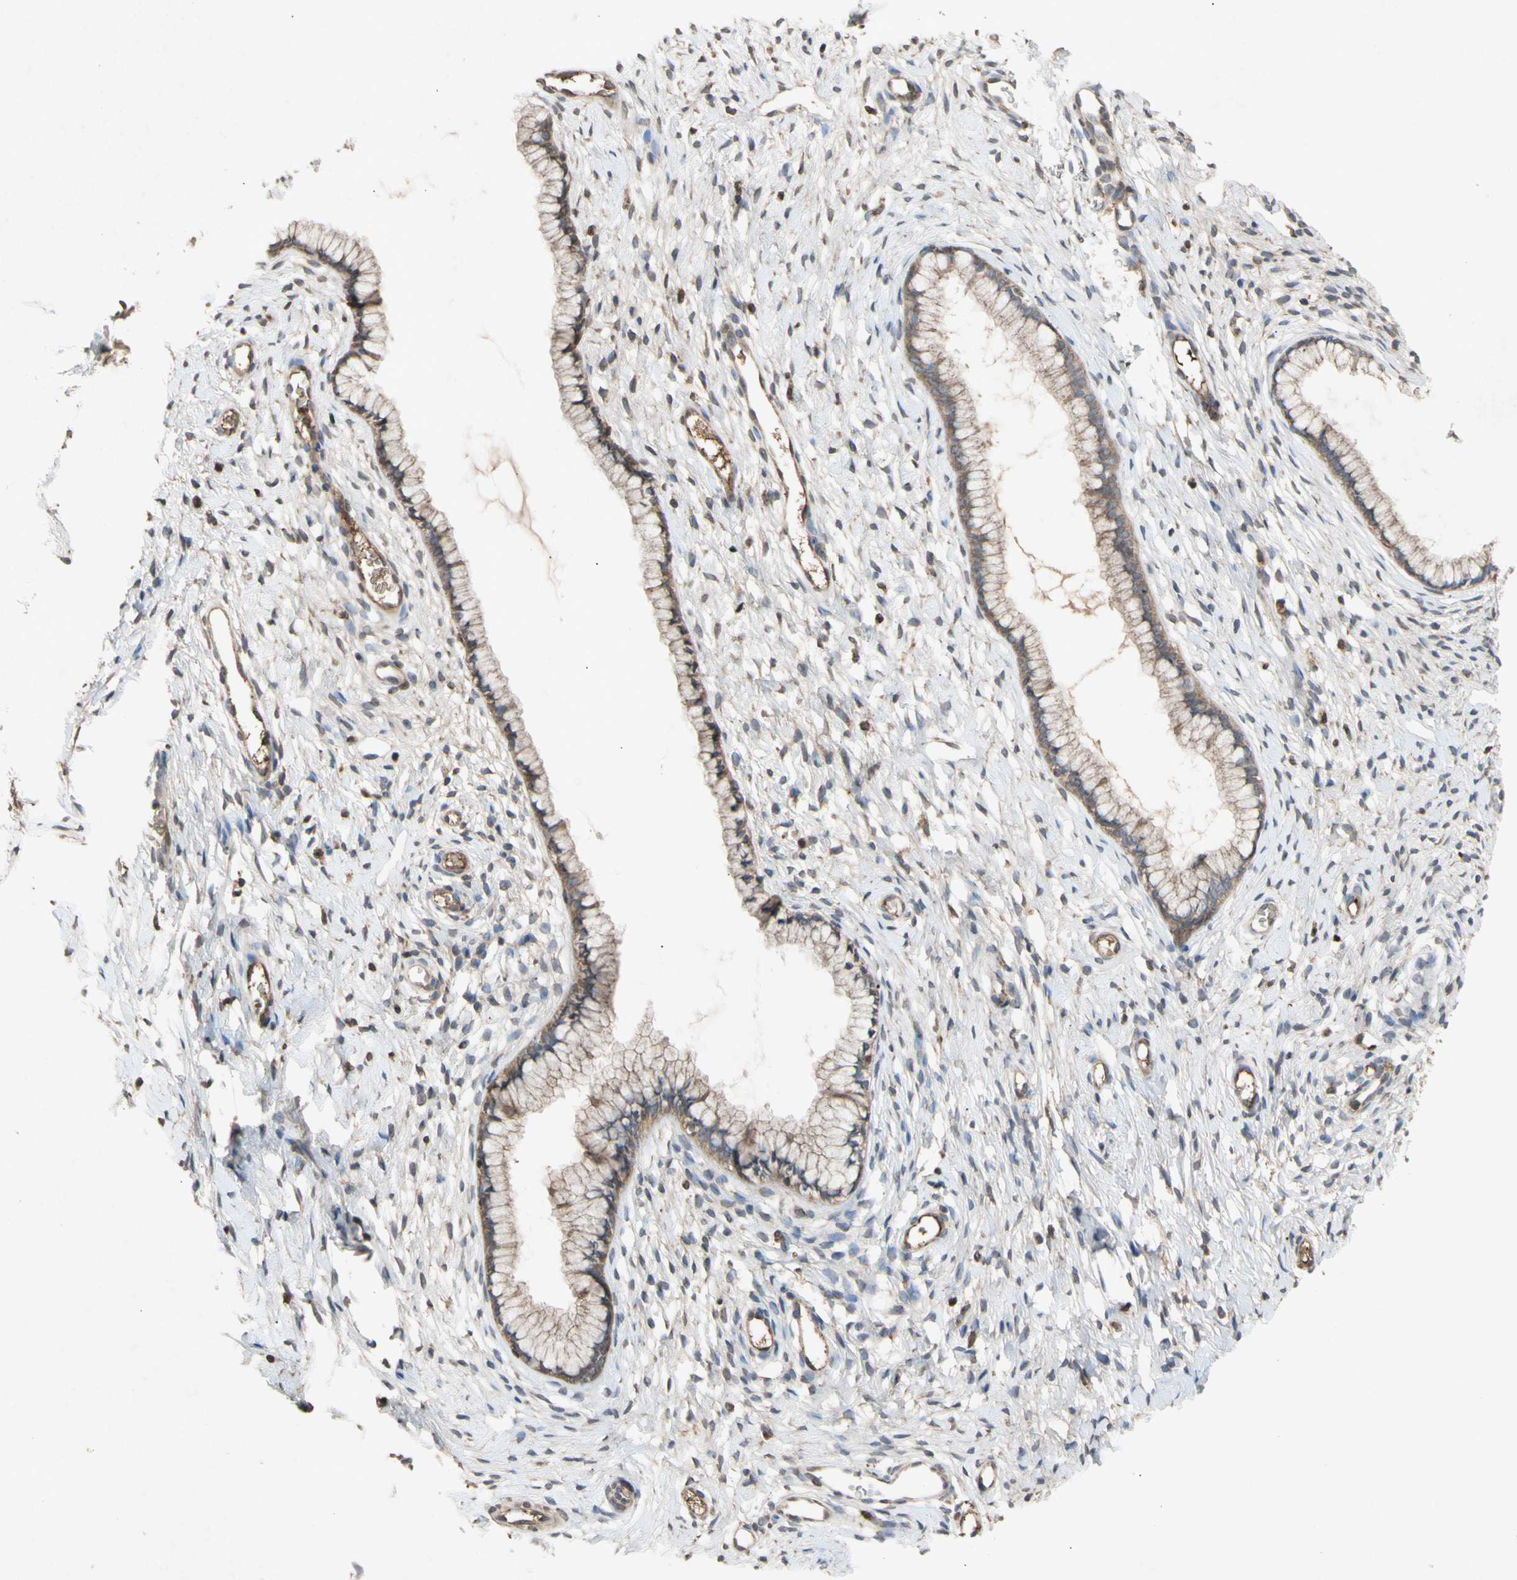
{"staining": {"intensity": "moderate", "quantity": ">75%", "location": "cytoplasmic/membranous"}, "tissue": "cervix", "cell_type": "Glandular cells", "image_type": "normal", "snomed": [{"axis": "morphology", "description": "Normal tissue, NOS"}, {"axis": "topography", "description": "Cervix"}], "caption": "Glandular cells reveal medium levels of moderate cytoplasmic/membranous positivity in about >75% of cells in normal cervix.", "gene": "NECTIN3", "patient": {"sex": "female", "age": 65}}